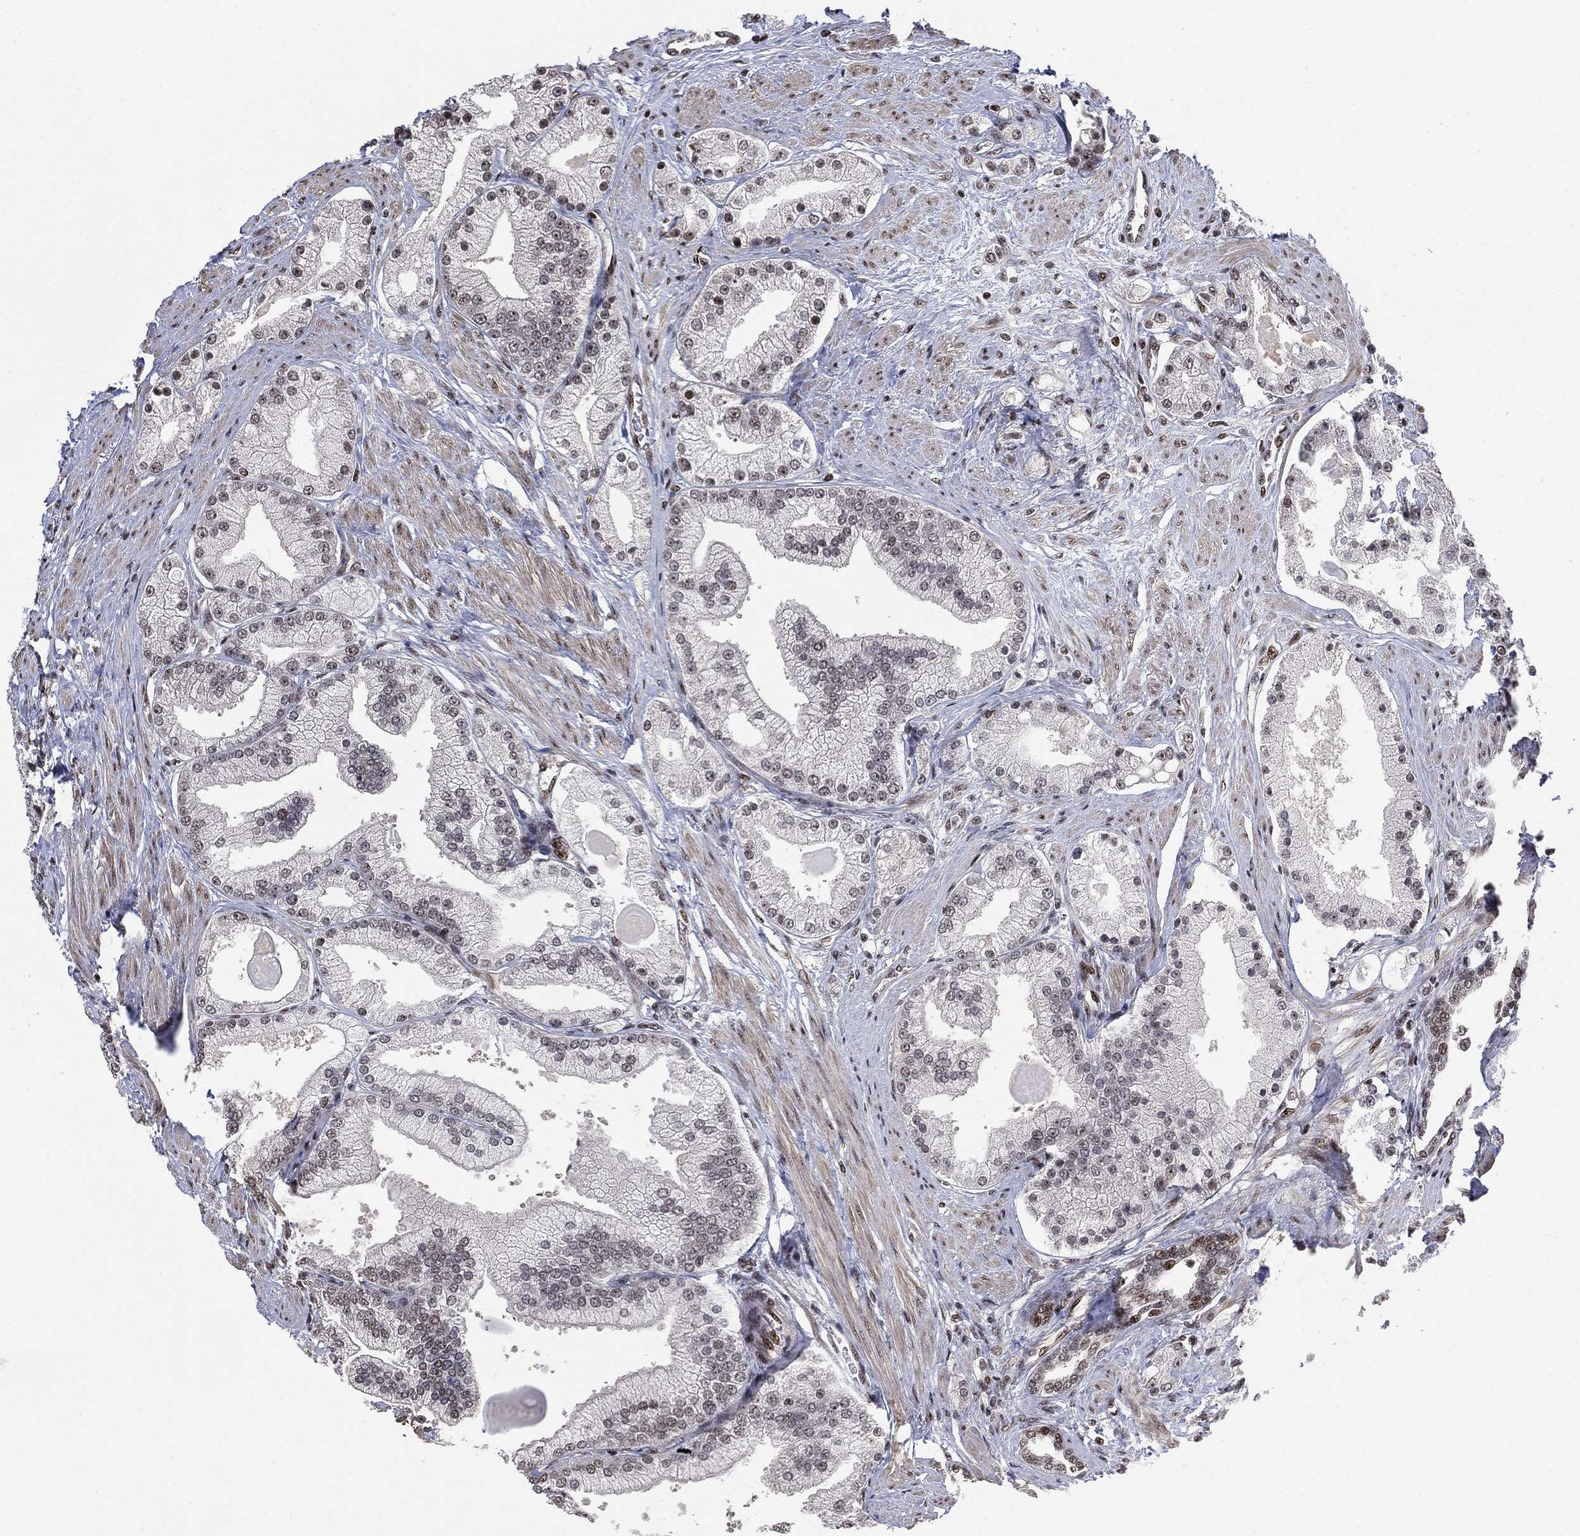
{"staining": {"intensity": "weak", "quantity": "<25%", "location": "nuclear"}, "tissue": "prostate cancer", "cell_type": "Tumor cells", "image_type": "cancer", "snomed": [{"axis": "morphology", "description": "Adenocarcinoma, NOS"}, {"axis": "topography", "description": "Prostate and seminal vesicle, NOS"}, {"axis": "topography", "description": "Prostate"}], "caption": "Immunohistochemistry photomicrograph of prostate adenocarcinoma stained for a protein (brown), which exhibits no staining in tumor cells.", "gene": "ZSCAN30", "patient": {"sex": "male", "age": 67}}